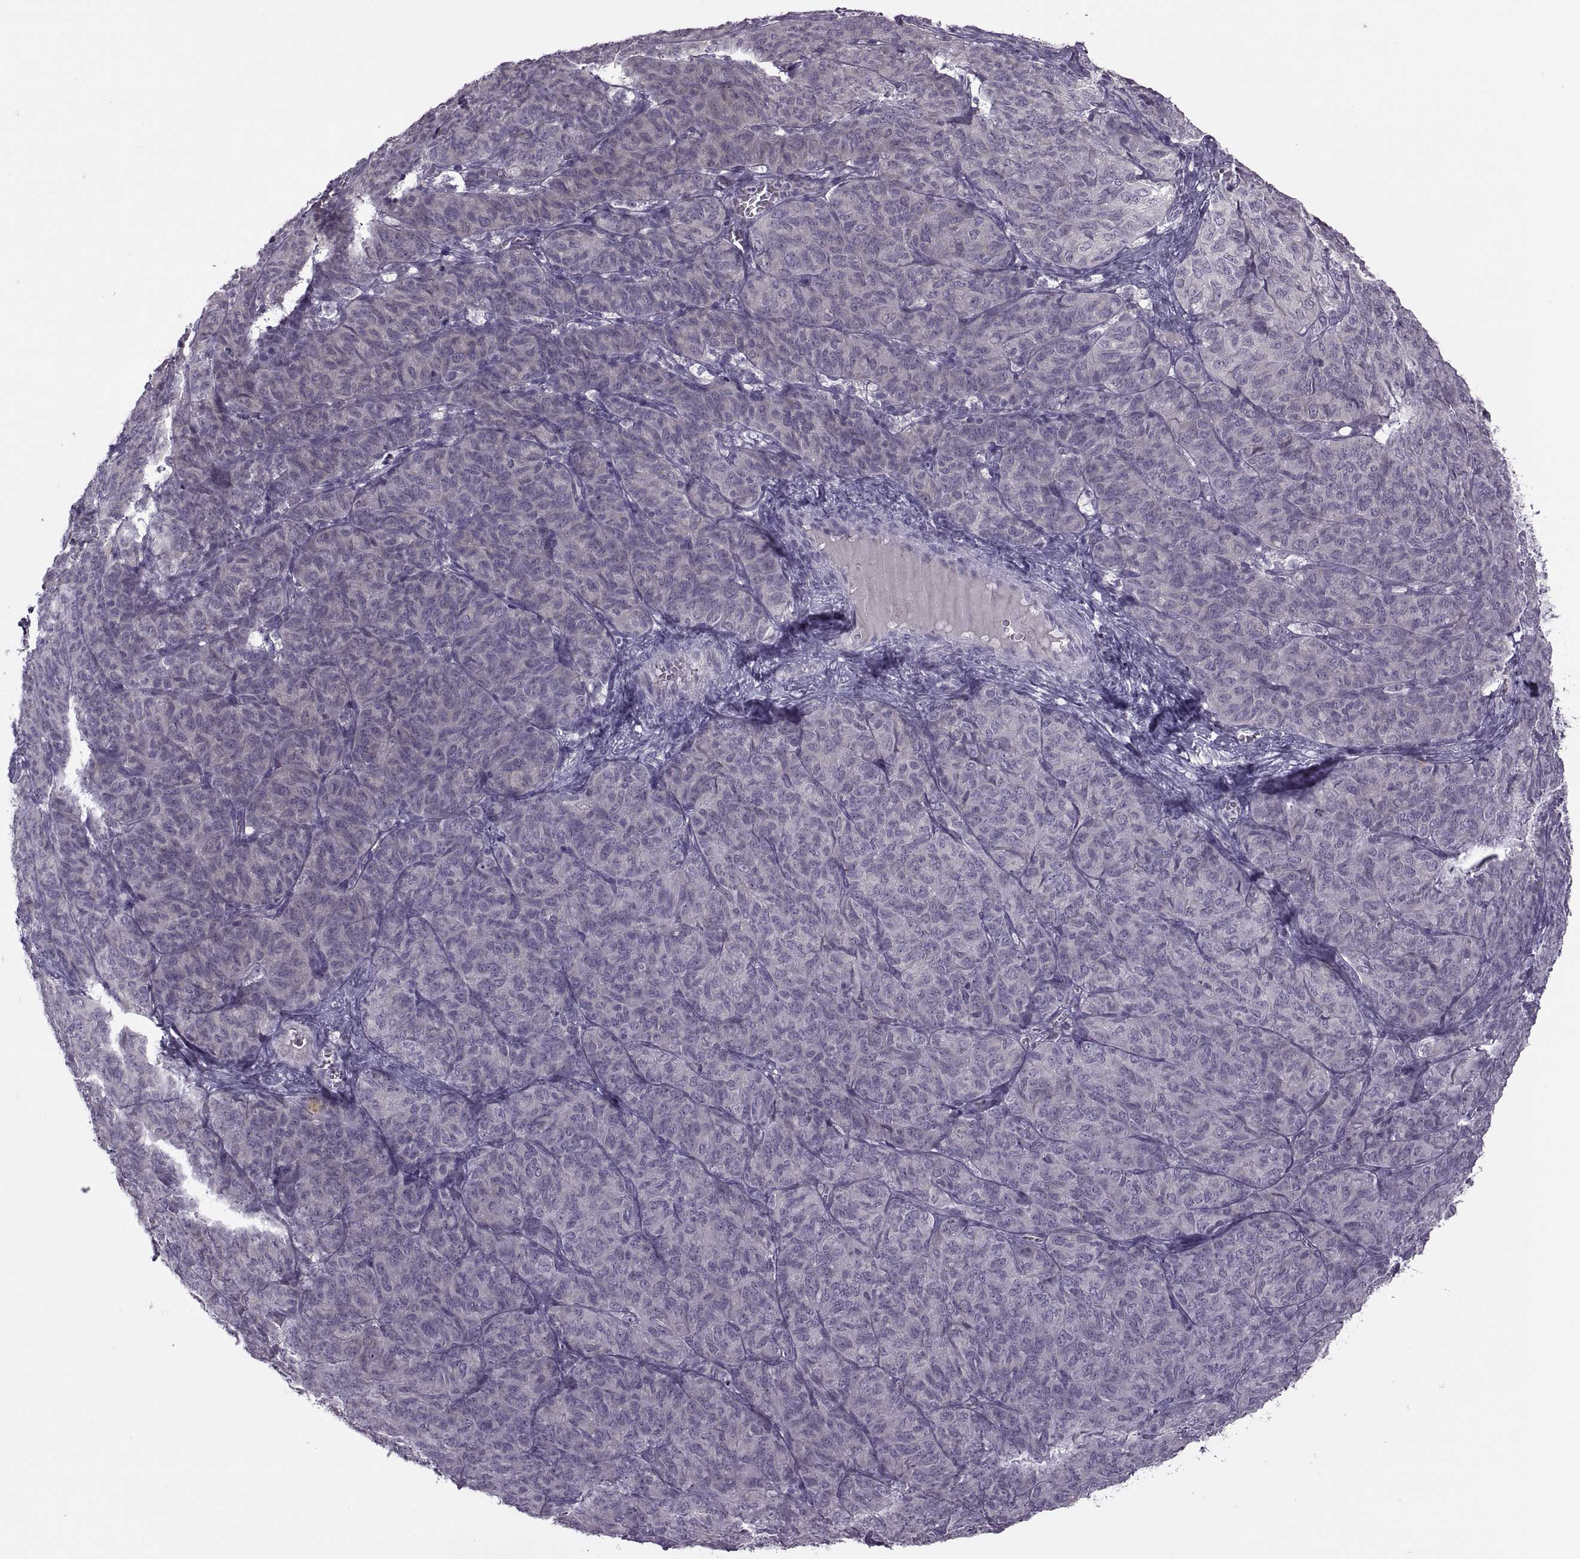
{"staining": {"intensity": "negative", "quantity": "none", "location": "none"}, "tissue": "ovarian cancer", "cell_type": "Tumor cells", "image_type": "cancer", "snomed": [{"axis": "morphology", "description": "Carcinoma, endometroid"}, {"axis": "topography", "description": "Ovary"}], "caption": "Immunohistochemistry (IHC) micrograph of human ovarian endometroid carcinoma stained for a protein (brown), which reveals no positivity in tumor cells.", "gene": "H2AP", "patient": {"sex": "female", "age": 80}}